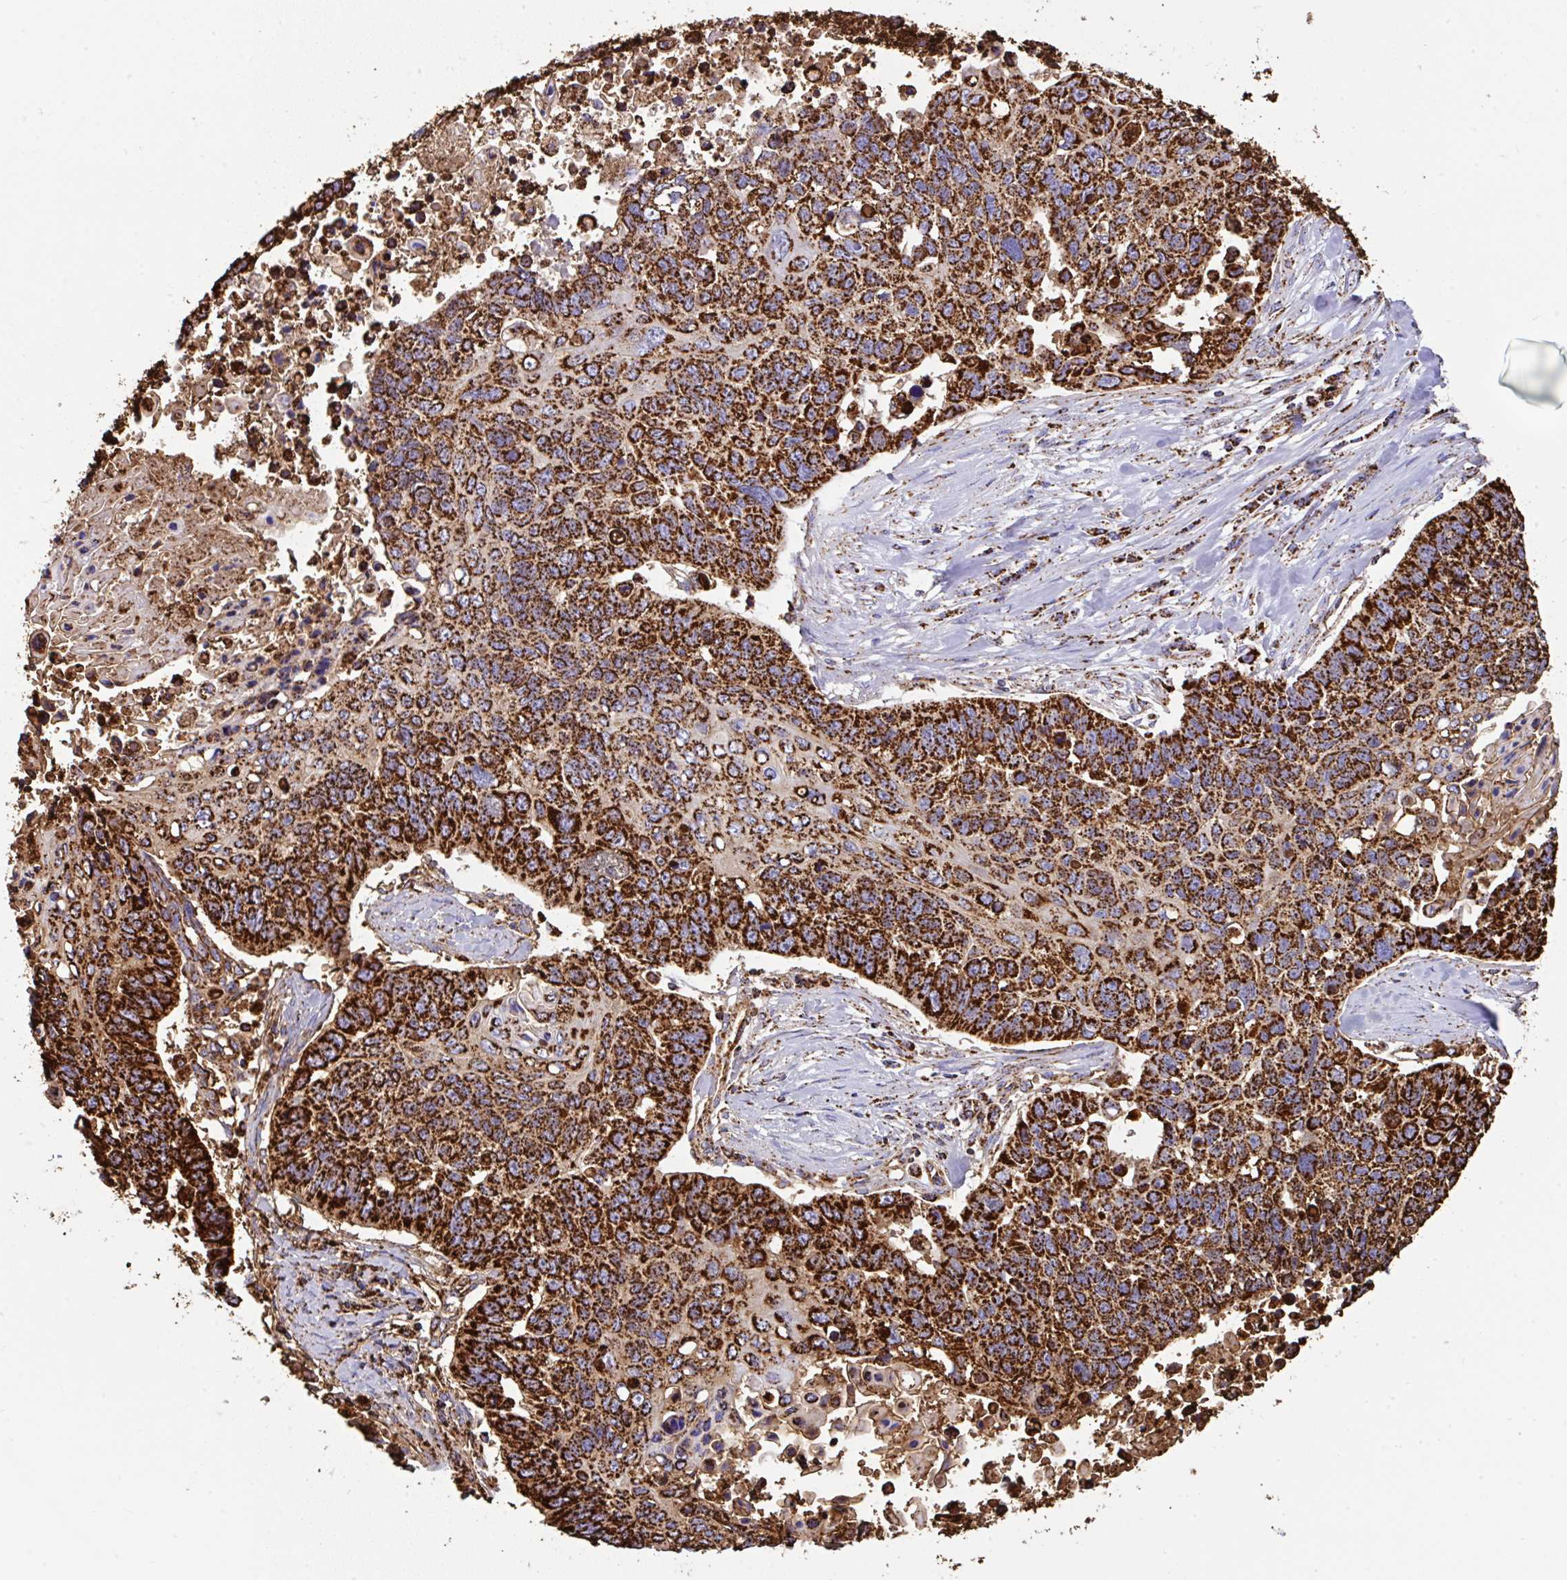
{"staining": {"intensity": "strong", "quantity": ">75%", "location": "cytoplasmic/membranous"}, "tissue": "lung cancer", "cell_type": "Tumor cells", "image_type": "cancer", "snomed": [{"axis": "morphology", "description": "Squamous cell carcinoma, NOS"}, {"axis": "topography", "description": "Lung"}], "caption": "About >75% of tumor cells in lung cancer (squamous cell carcinoma) display strong cytoplasmic/membranous protein staining as visualized by brown immunohistochemical staining.", "gene": "ANKRD33B", "patient": {"sex": "male", "age": 62}}